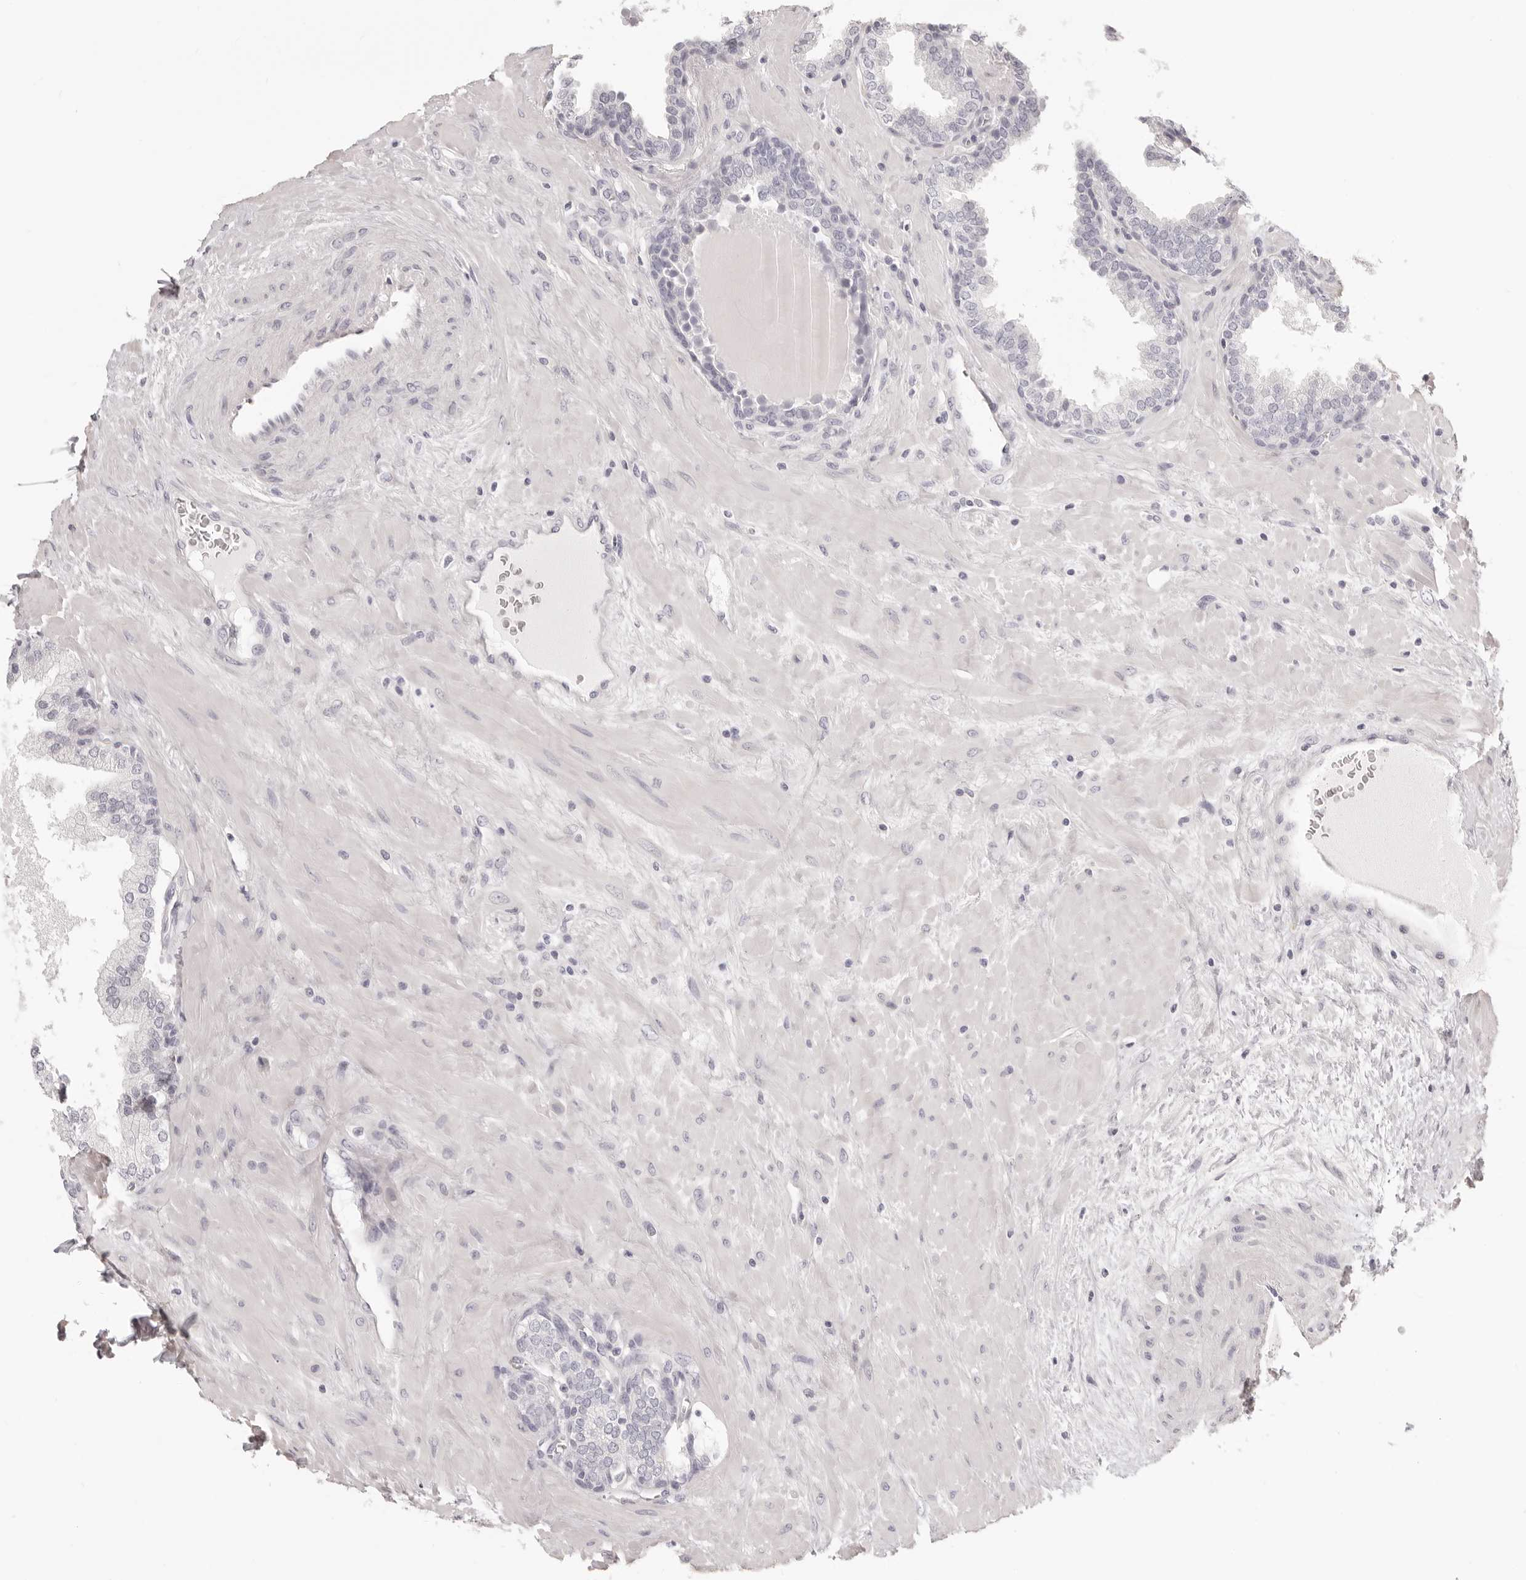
{"staining": {"intensity": "negative", "quantity": "none", "location": "none"}, "tissue": "prostate", "cell_type": "Glandular cells", "image_type": "normal", "snomed": [{"axis": "morphology", "description": "Normal tissue, NOS"}, {"axis": "topography", "description": "Prostate"}], "caption": "The histopathology image shows no significant expression in glandular cells of prostate. (Stains: DAB immunohistochemistry (IHC) with hematoxylin counter stain, Microscopy: brightfield microscopy at high magnification).", "gene": "FABP1", "patient": {"sex": "male", "age": 51}}